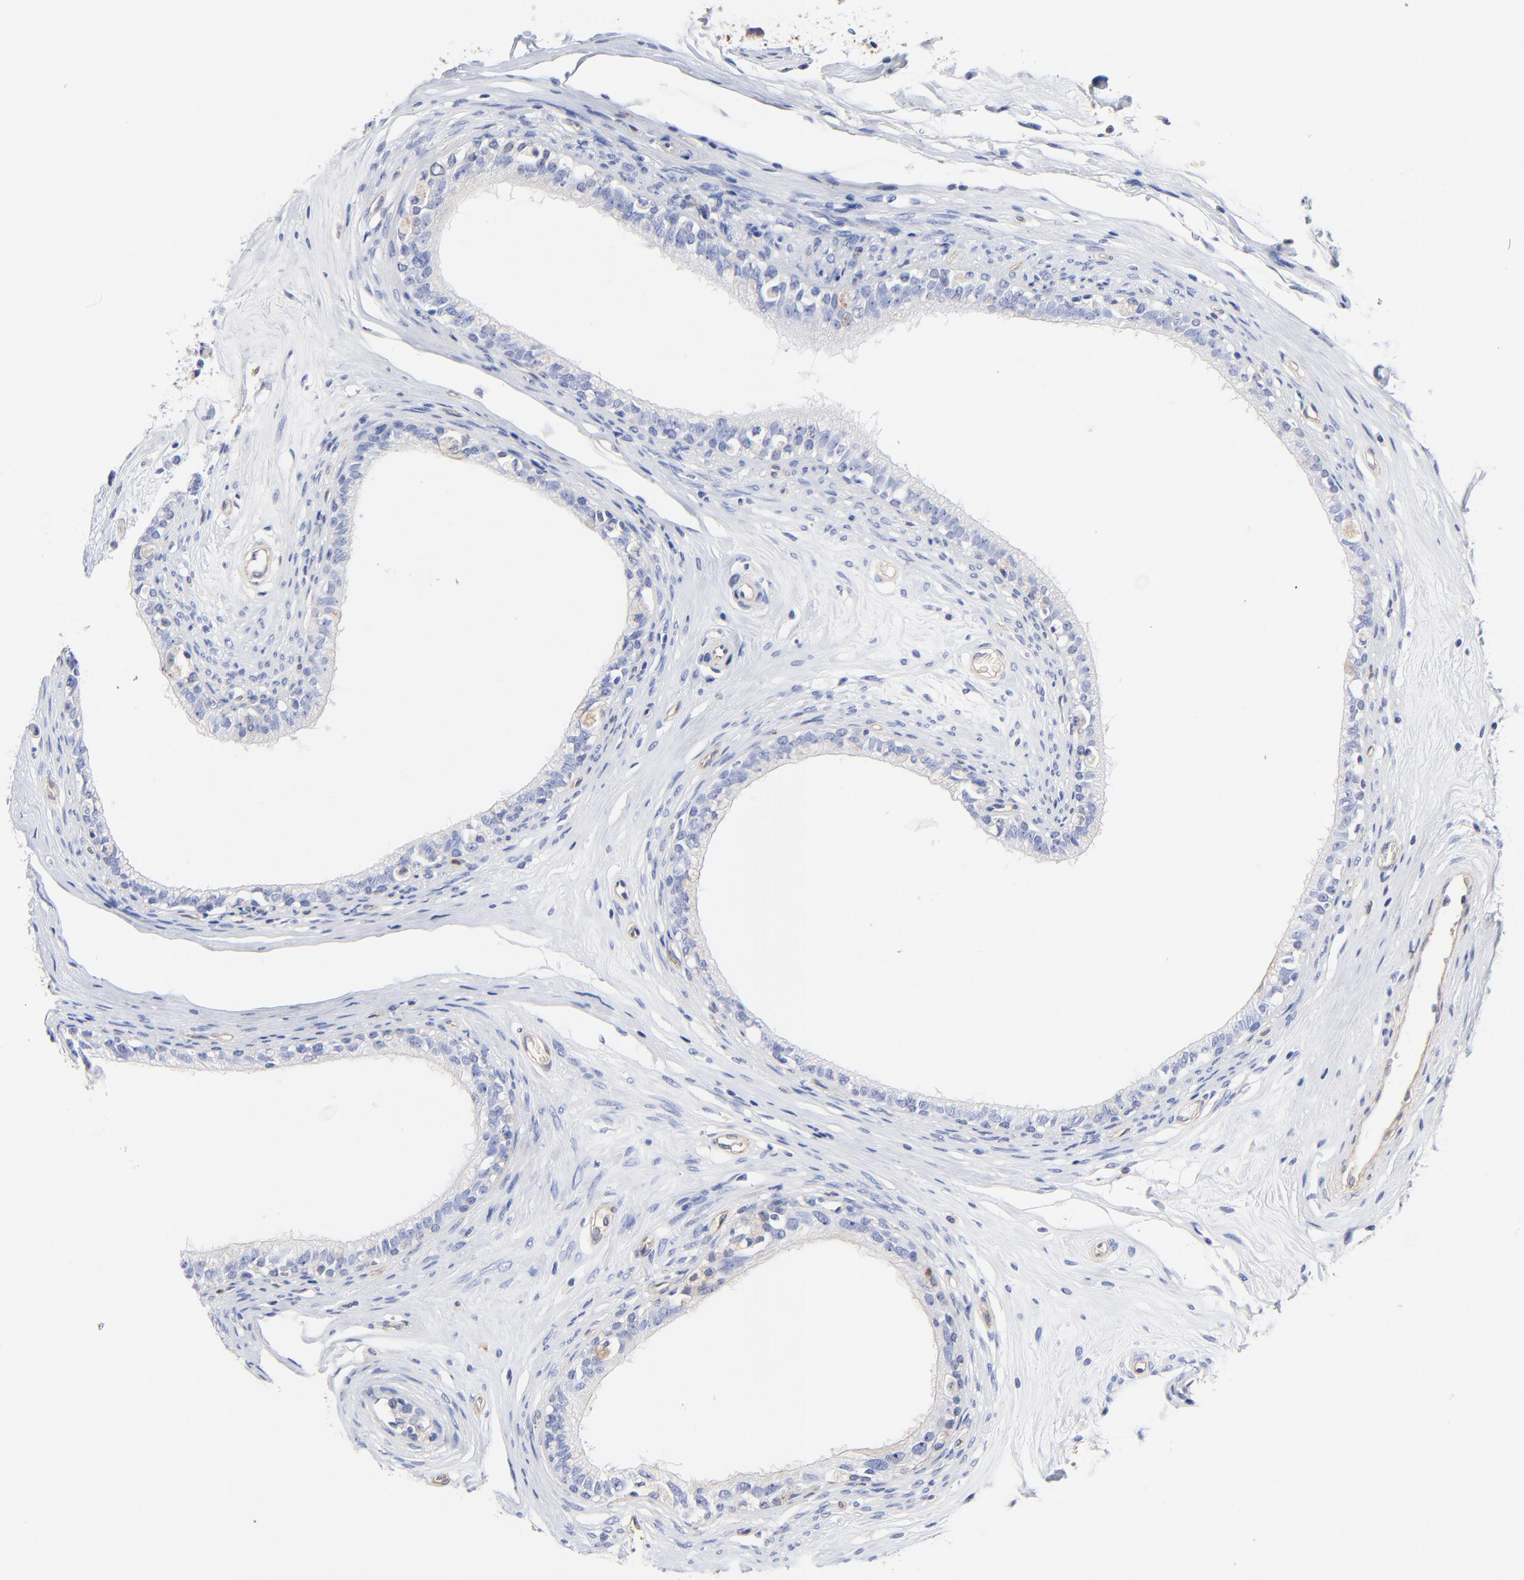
{"staining": {"intensity": "negative", "quantity": "none", "location": "none"}, "tissue": "epididymis", "cell_type": "Glandular cells", "image_type": "normal", "snomed": [{"axis": "morphology", "description": "Normal tissue, NOS"}, {"axis": "morphology", "description": "Inflammation, NOS"}, {"axis": "topography", "description": "Epididymis"}], "caption": "Photomicrograph shows no protein positivity in glandular cells of normal epididymis.", "gene": "TAGLN2", "patient": {"sex": "male", "age": 84}}